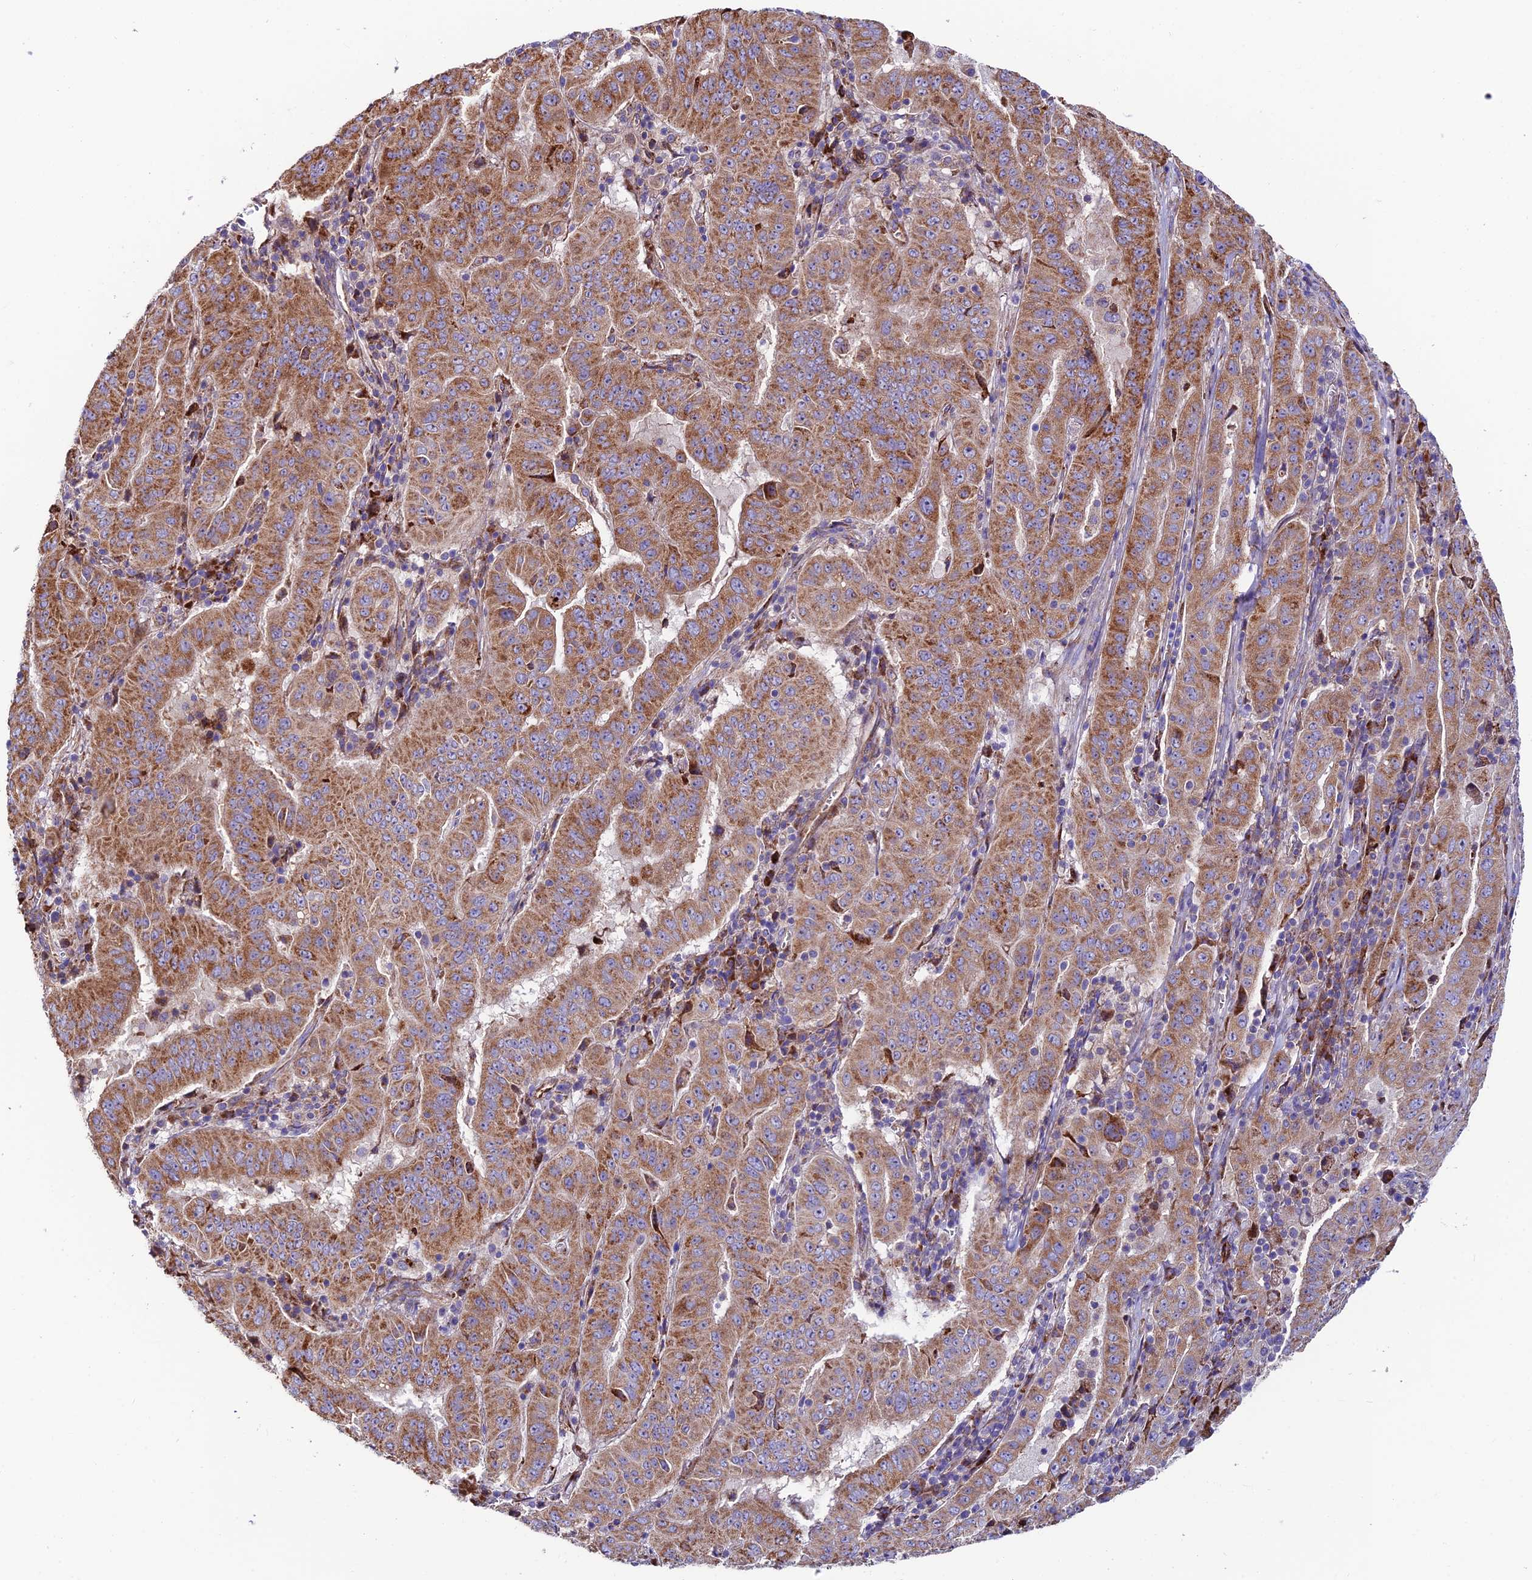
{"staining": {"intensity": "moderate", "quantity": ">75%", "location": "cytoplasmic/membranous"}, "tissue": "pancreatic cancer", "cell_type": "Tumor cells", "image_type": "cancer", "snomed": [{"axis": "morphology", "description": "Adenocarcinoma, NOS"}, {"axis": "topography", "description": "Pancreas"}], "caption": "Moderate cytoplasmic/membranous staining for a protein is present in about >75% of tumor cells of pancreatic cancer using IHC.", "gene": "VPS13C", "patient": {"sex": "male", "age": 63}}